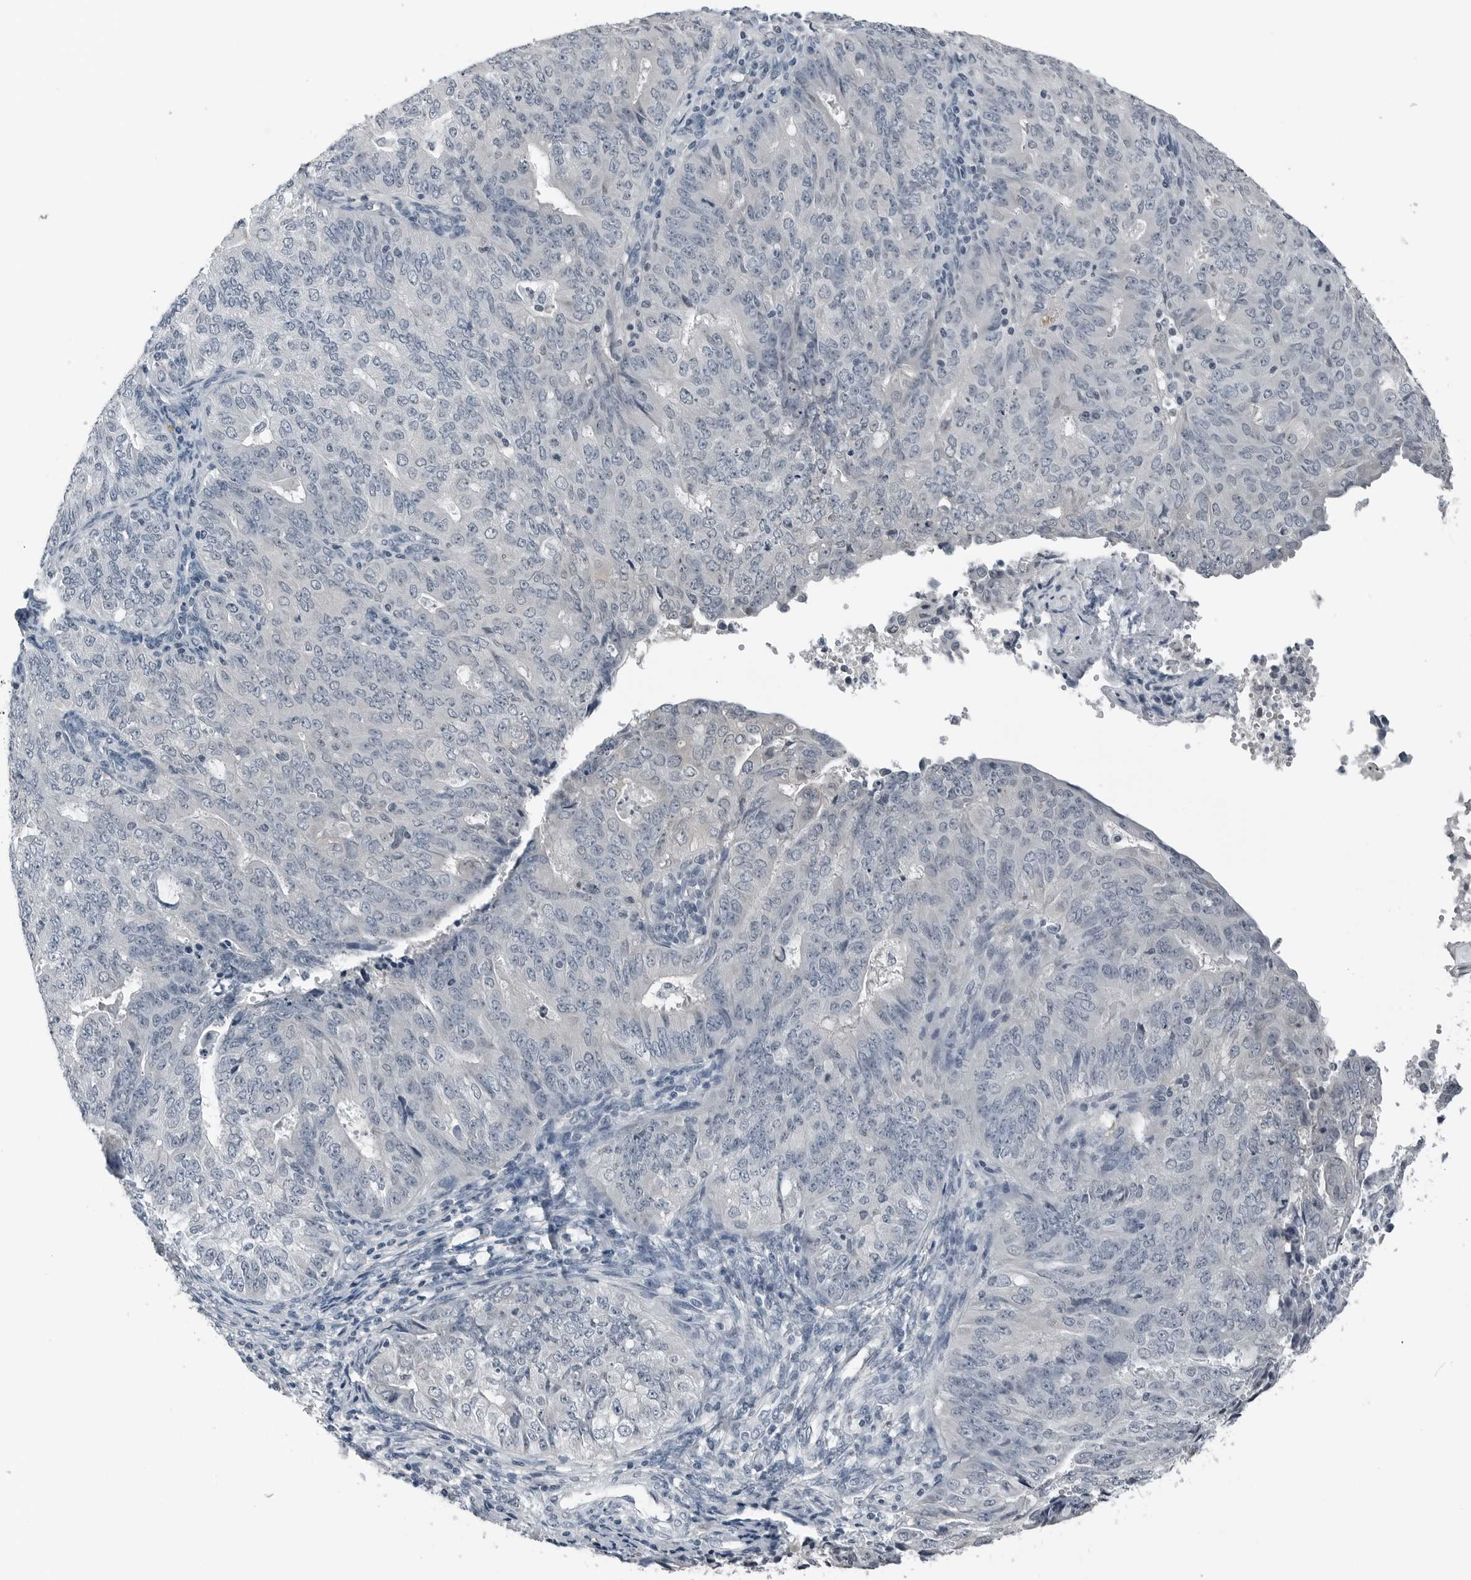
{"staining": {"intensity": "negative", "quantity": "none", "location": "none"}, "tissue": "endometrial cancer", "cell_type": "Tumor cells", "image_type": "cancer", "snomed": [{"axis": "morphology", "description": "Adenocarcinoma, NOS"}, {"axis": "topography", "description": "Endometrium"}], "caption": "A photomicrograph of endometrial adenocarcinoma stained for a protein demonstrates no brown staining in tumor cells. (DAB IHC visualized using brightfield microscopy, high magnification).", "gene": "SPINK1", "patient": {"sex": "female", "age": 32}}